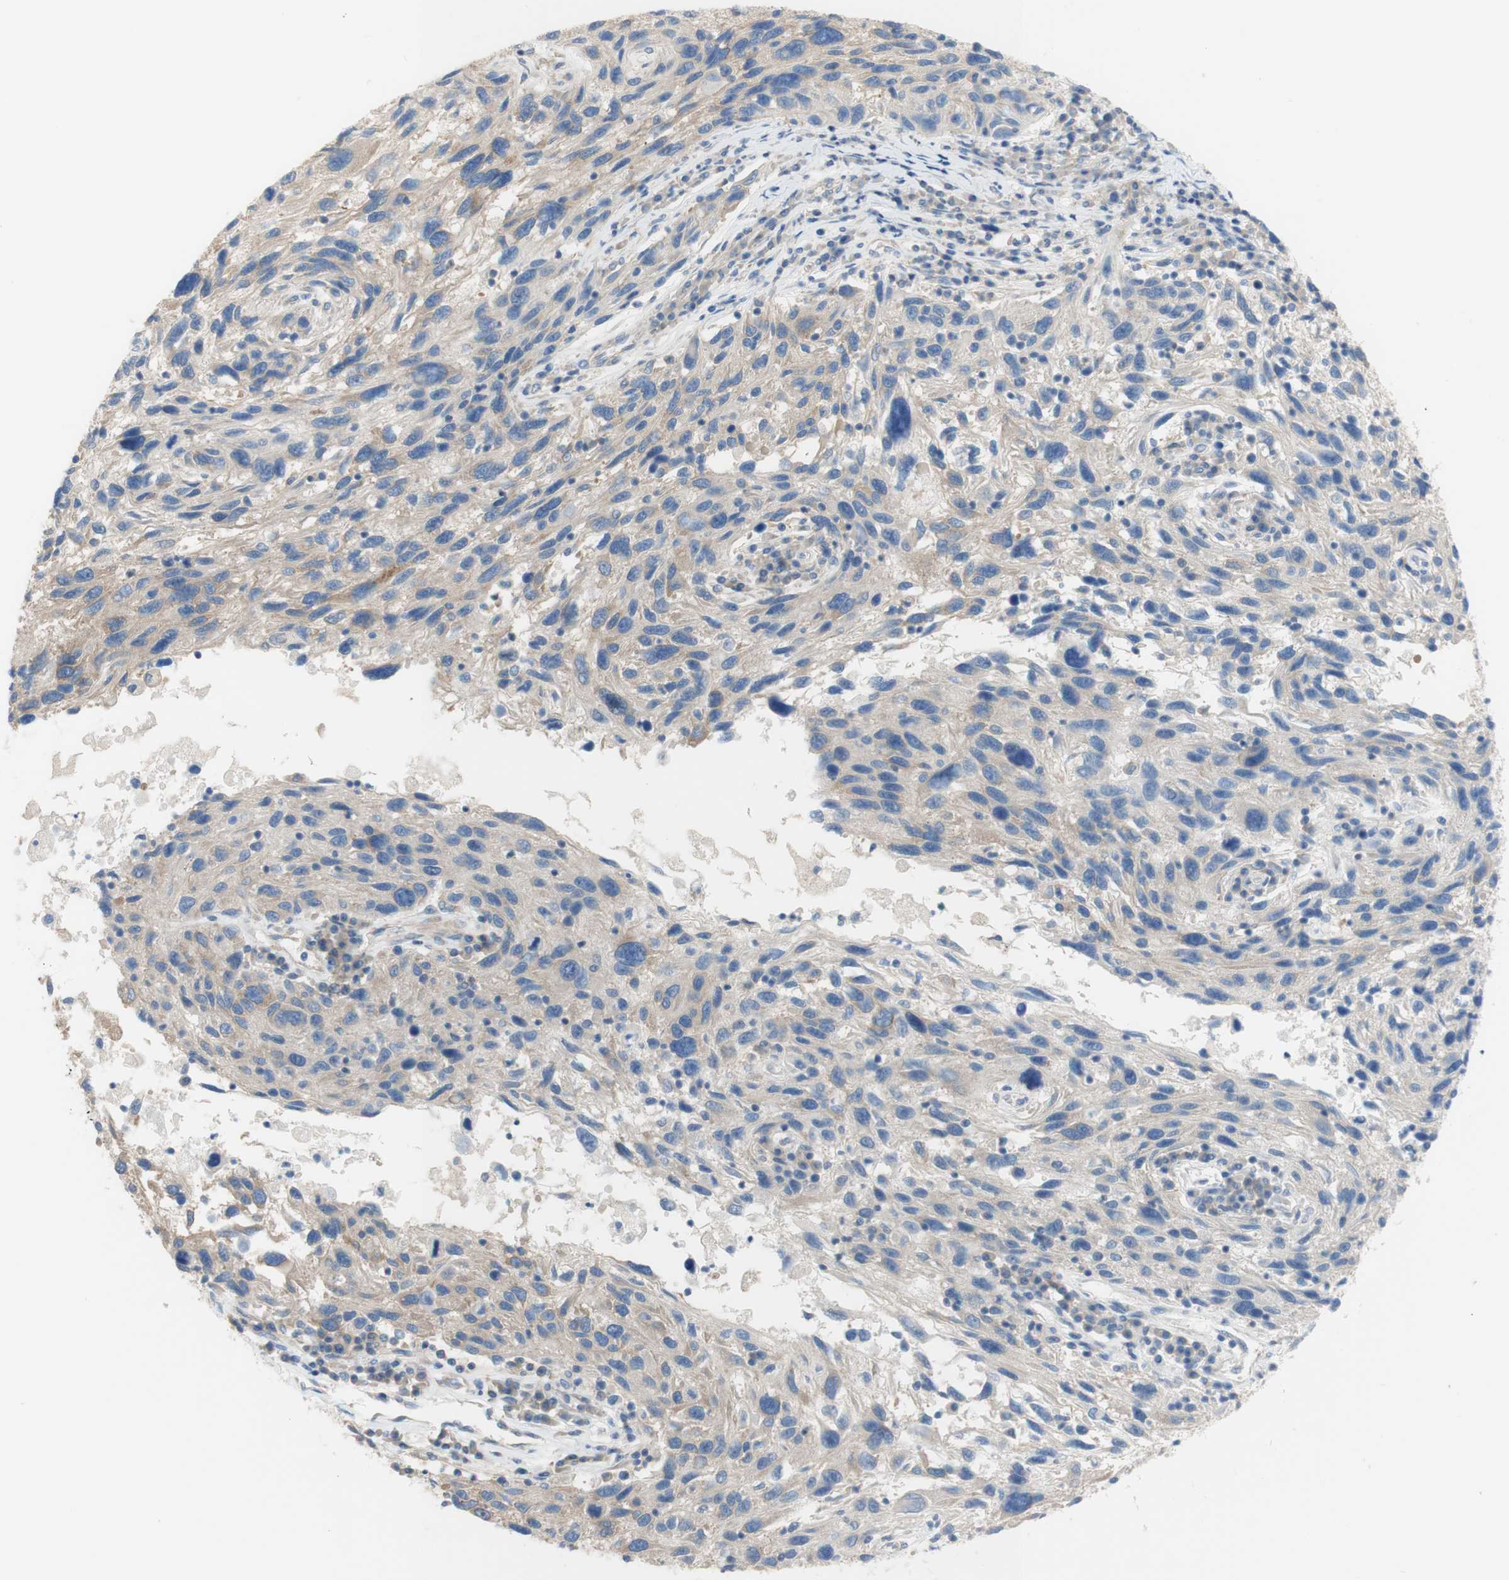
{"staining": {"intensity": "negative", "quantity": "none", "location": "none"}, "tissue": "melanoma", "cell_type": "Tumor cells", "image_type": "cancer", "snomed": [{"axis": "morphology", "description": "Malignant melanoma, NOS"}, {"axis": "topography", "description": "Skin"}], "caption": "A histopathology image of malignant melanoma stained for a protein shows no brown staining in tumor cells. Brightfield microscopy of IHC stained with DAB (3,3'-diaminobenzidine) (brown) and hematoxylin (blue), captured at high magnification.", "gene": "ATP2B1", "patient": {"sex": "male", "age": 53}}